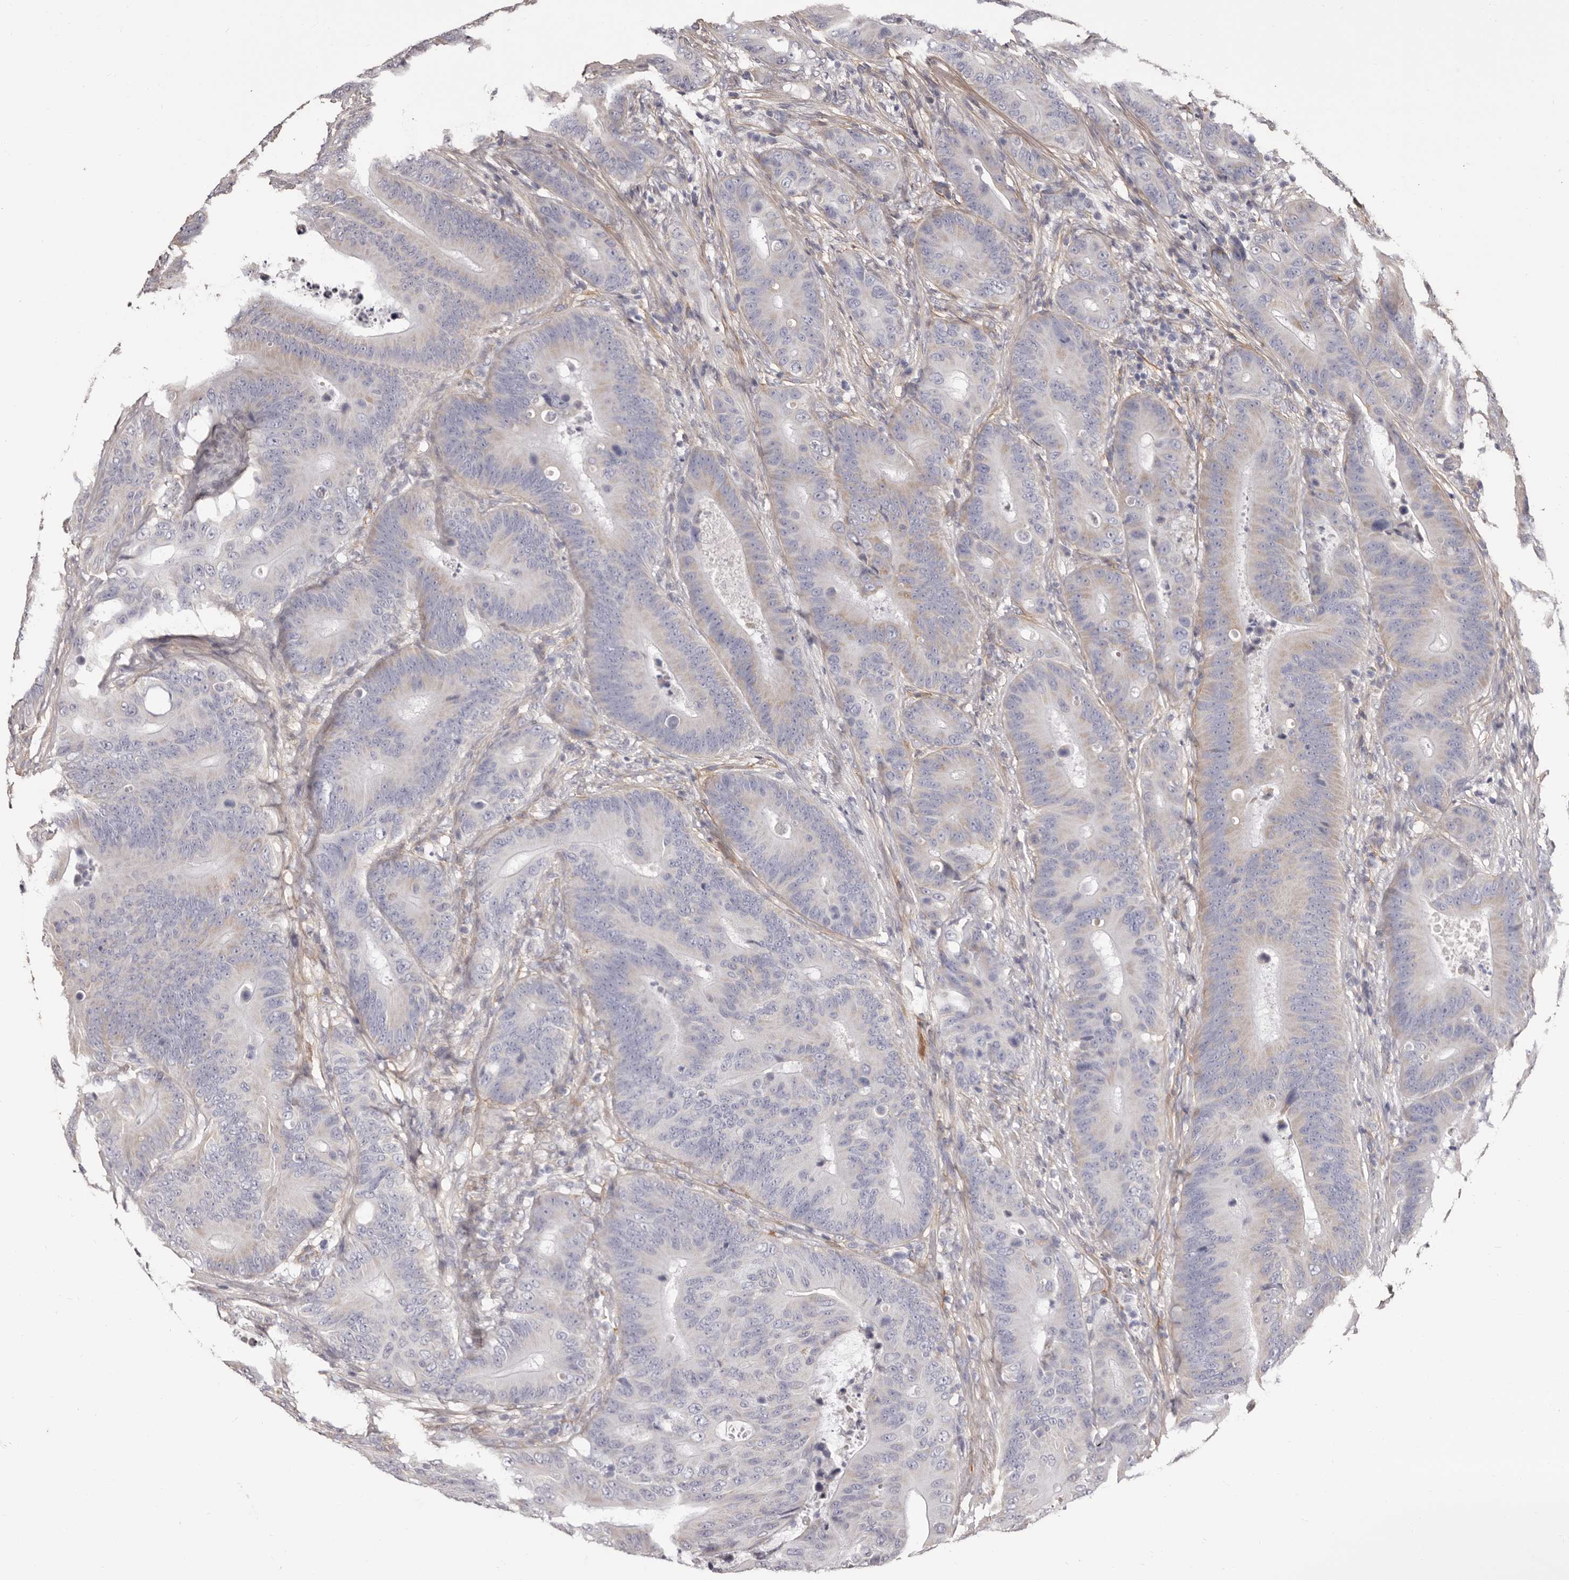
{"staining": {"intensity": "negative", "quantity": "none", "location": "none"}, "tissue": "colorectal cancer", "cell_type": "Tumor cells", "image_type": "cancer", "snomed": [{"axis": "morphology", "description": "Adenocarcinoma, NOS"}, {"axis": "topography", "description": "Colon"}], "caption": "Immunohistochemistry of human colorectal adenocarcinoma demonstrates no staining in tumor cells. (DAB (3,3'-diaminobenzidine) immunohistochemistry visualized using brightfield microscopy, high magnification).", "gene": "COL6A1", "patient": {"sex": "male", "age": 83}}